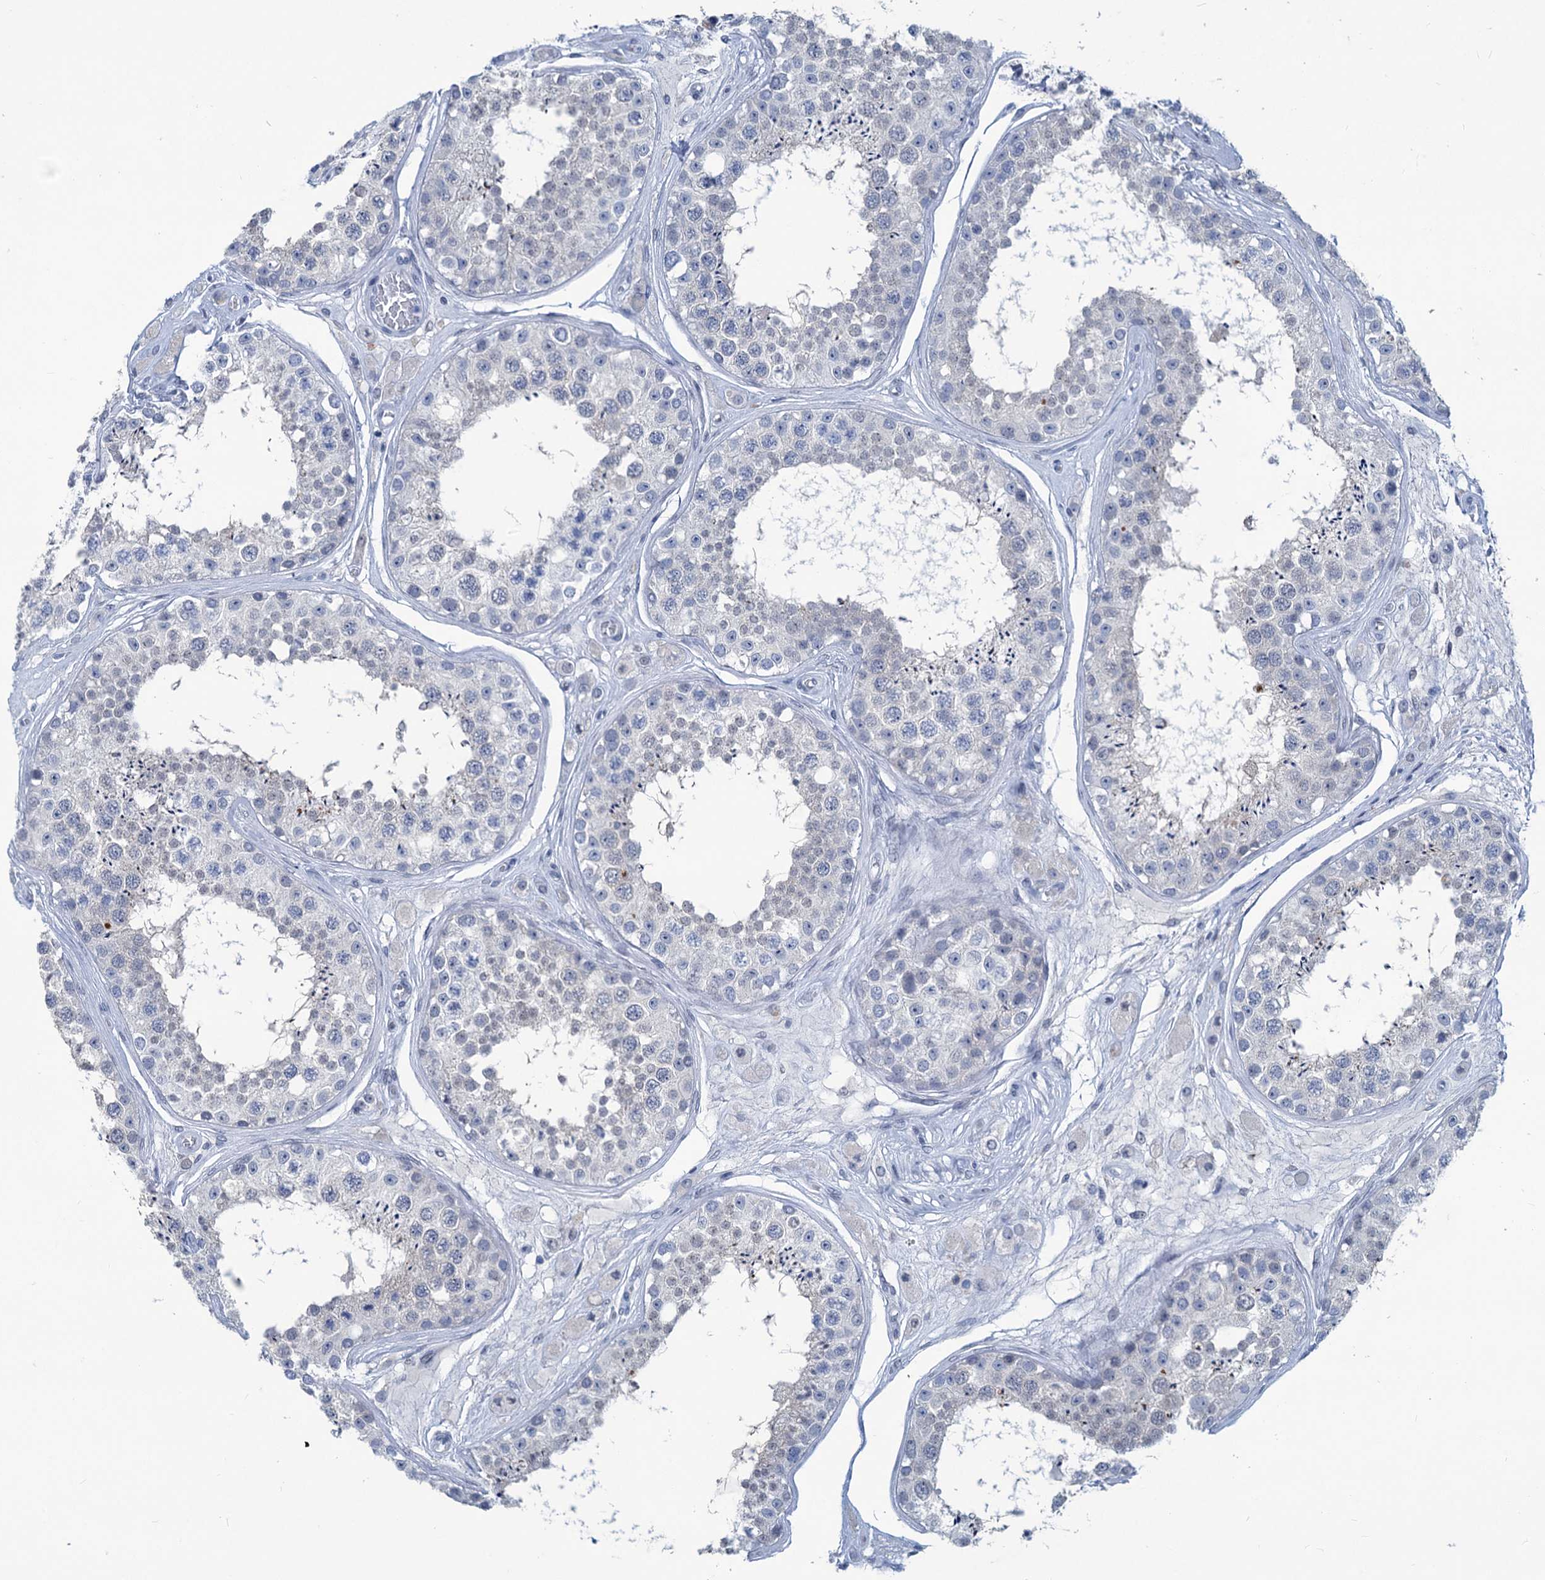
{"staining": {"intensity": "negative", "quantity": "none", "location": "none"}, "tissue": "testis", "cell_type": "Cells in seminiferous ducts", "image_type": "normal", "snomed": [{"axis": "morphology", "description": "Normal tissue, NOS"}, {"axis": "topography", "description": "Testis"}], "caption": "There is no significant staining in cells in seminiferous ducts of testis. (DAB immunohistochemistry, high magnification).", "gene": "NEU3", "patient": {"sex": "male", "age": 25}}